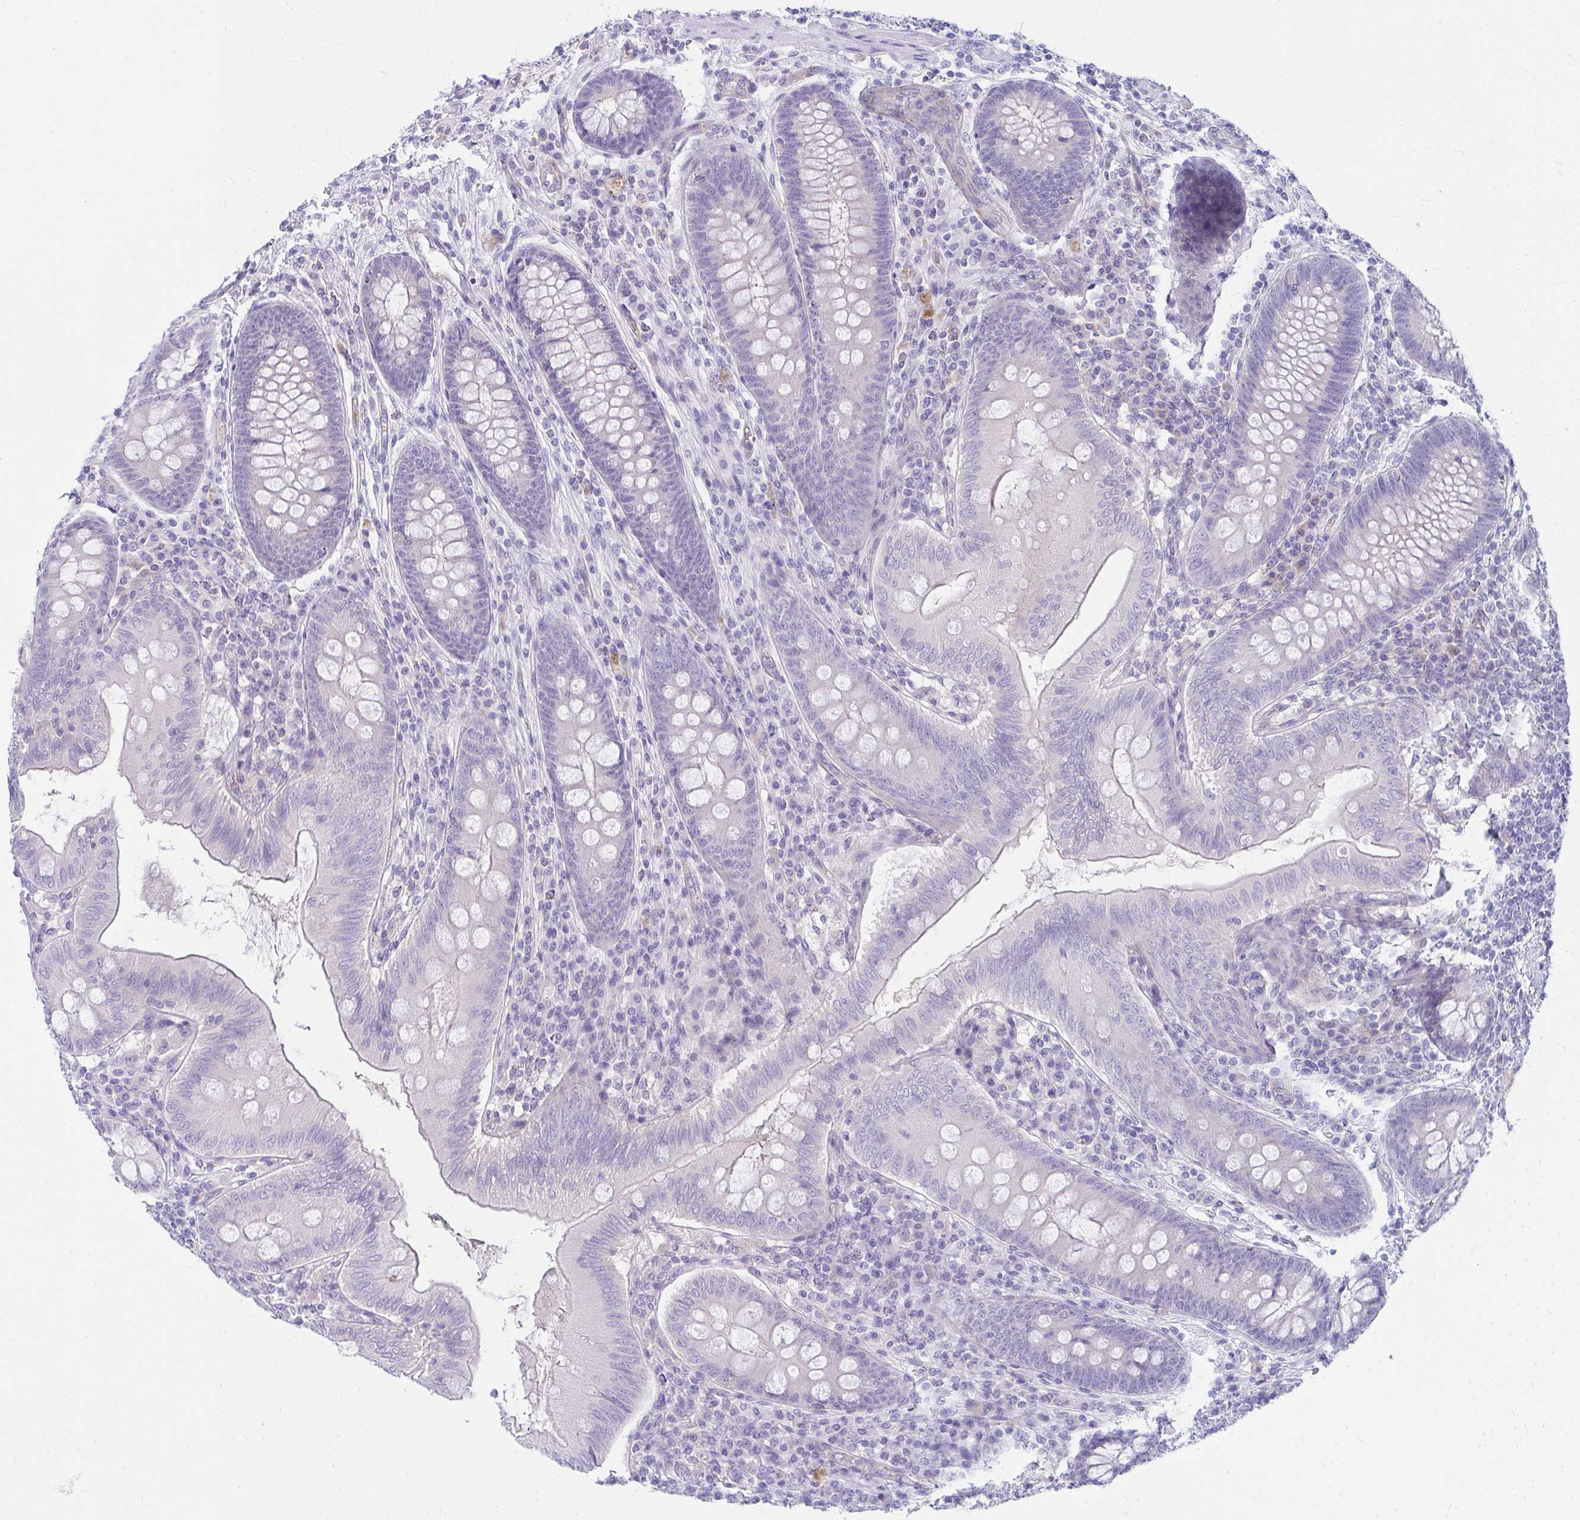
{"staining": {"intensity": "negative", "quantity": "none", "location": "none"}, "tissue": "appendix", "cell_type": "Glandular cells", "image_type": "normal", "snomed": [{"axis": "morphology", "description": "Normal tissue, NOS"}, {"axis": "topography", "description": "Appendix"}], "caption": "Immunohistochemistry (IHC) of unremarkable human appendix exhibits no expression in glandular cells.", "gene": "LRRC36", "patient": {"sex": "male", "age": 71}}